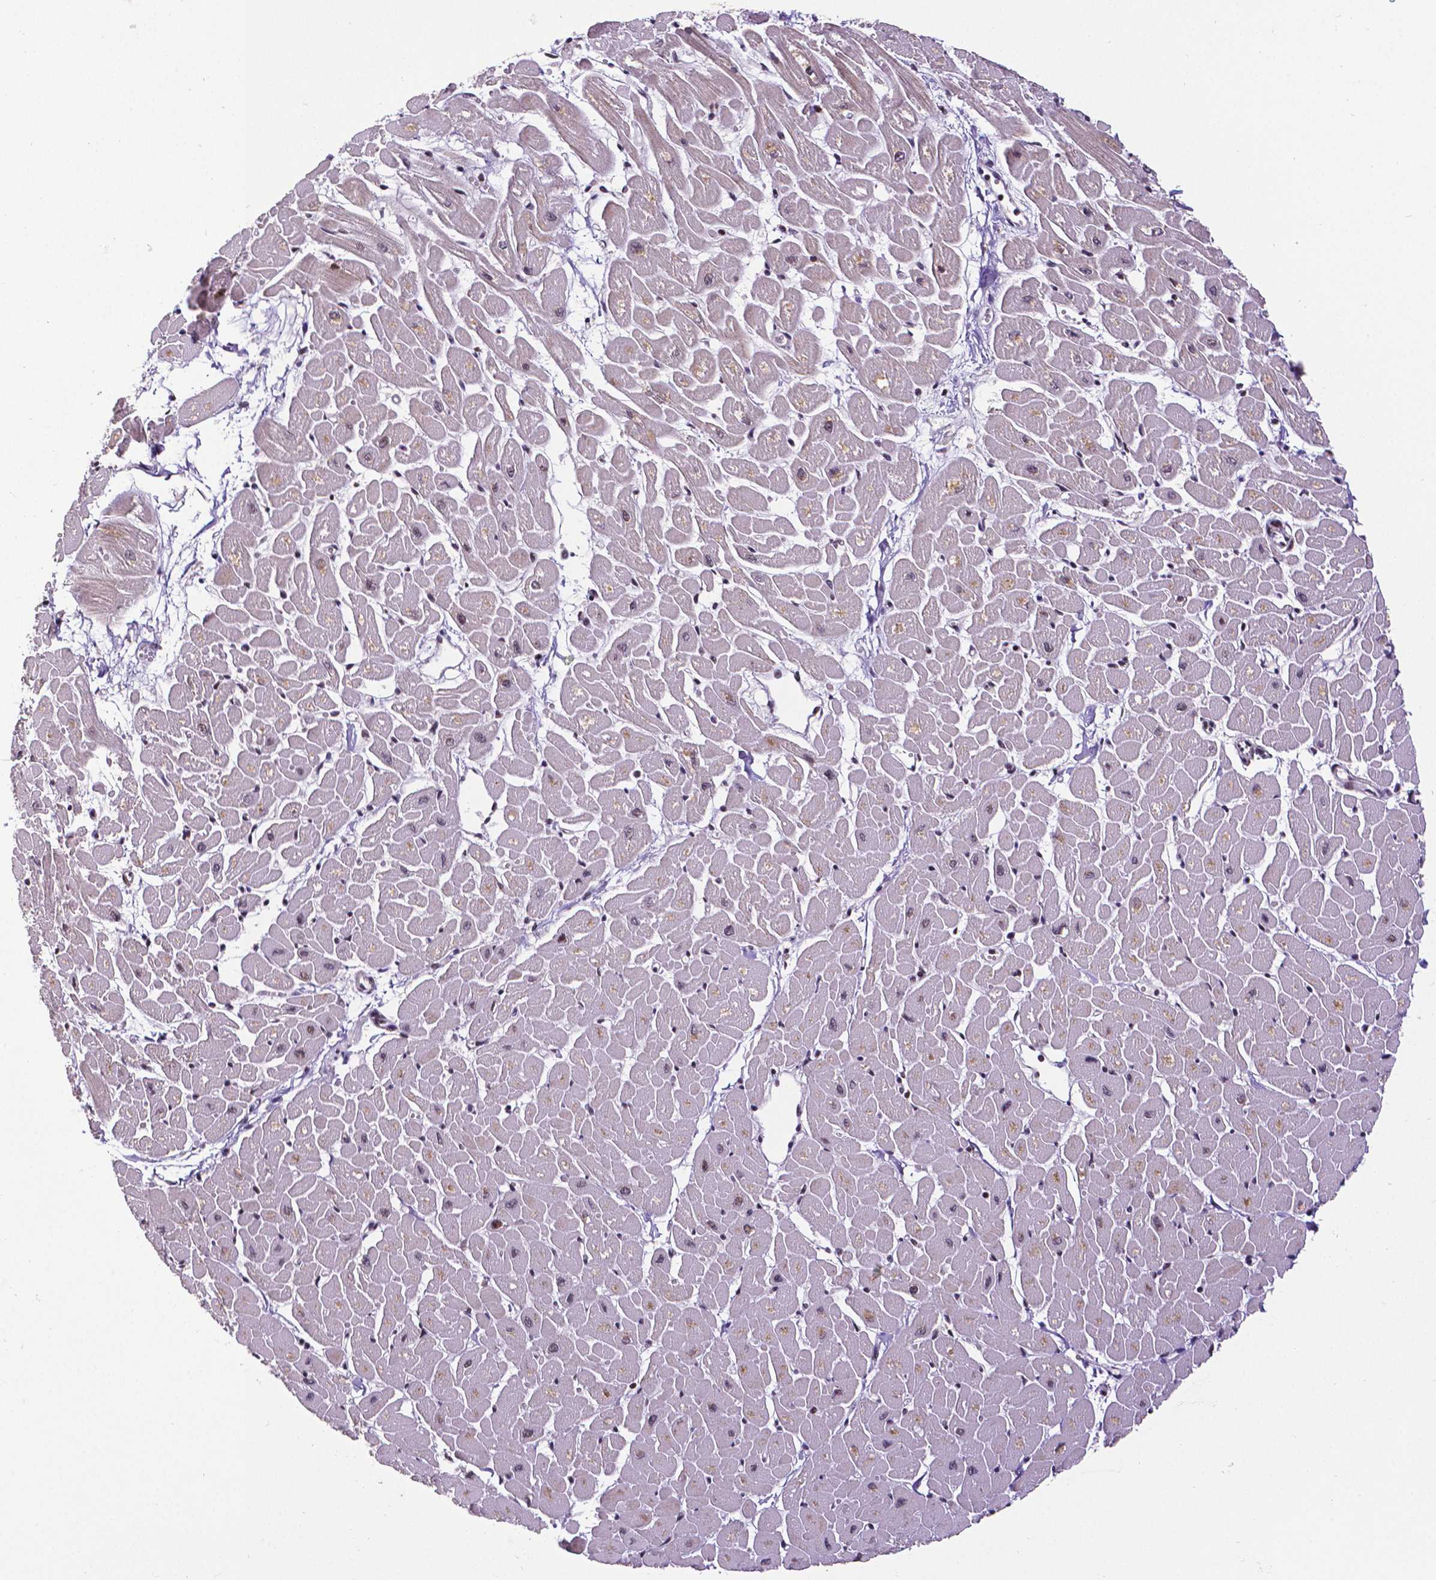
{"staining": {"intensity": "strong", "quantity": "25%-75%", "location": "nuclear"}, "tissue": "heart muscle", "cell_type": "Cardiomyocytes", "image_type": "normal", "snomed": [{"axis": "morphology", "description": "Normal tissue, NOS"}, {"axis": "topography", "description": "Heart"}], "caption": "Heart muscle stained with immunohistochemistry (IHC) demonstrates strong nuclear staining in approximately 25%-75% of cardiomyocytes. (IHC, brightfield microscopy, high magnification).", "gene": "CTCF", "patient": {"sex": "male", "age": 57}}